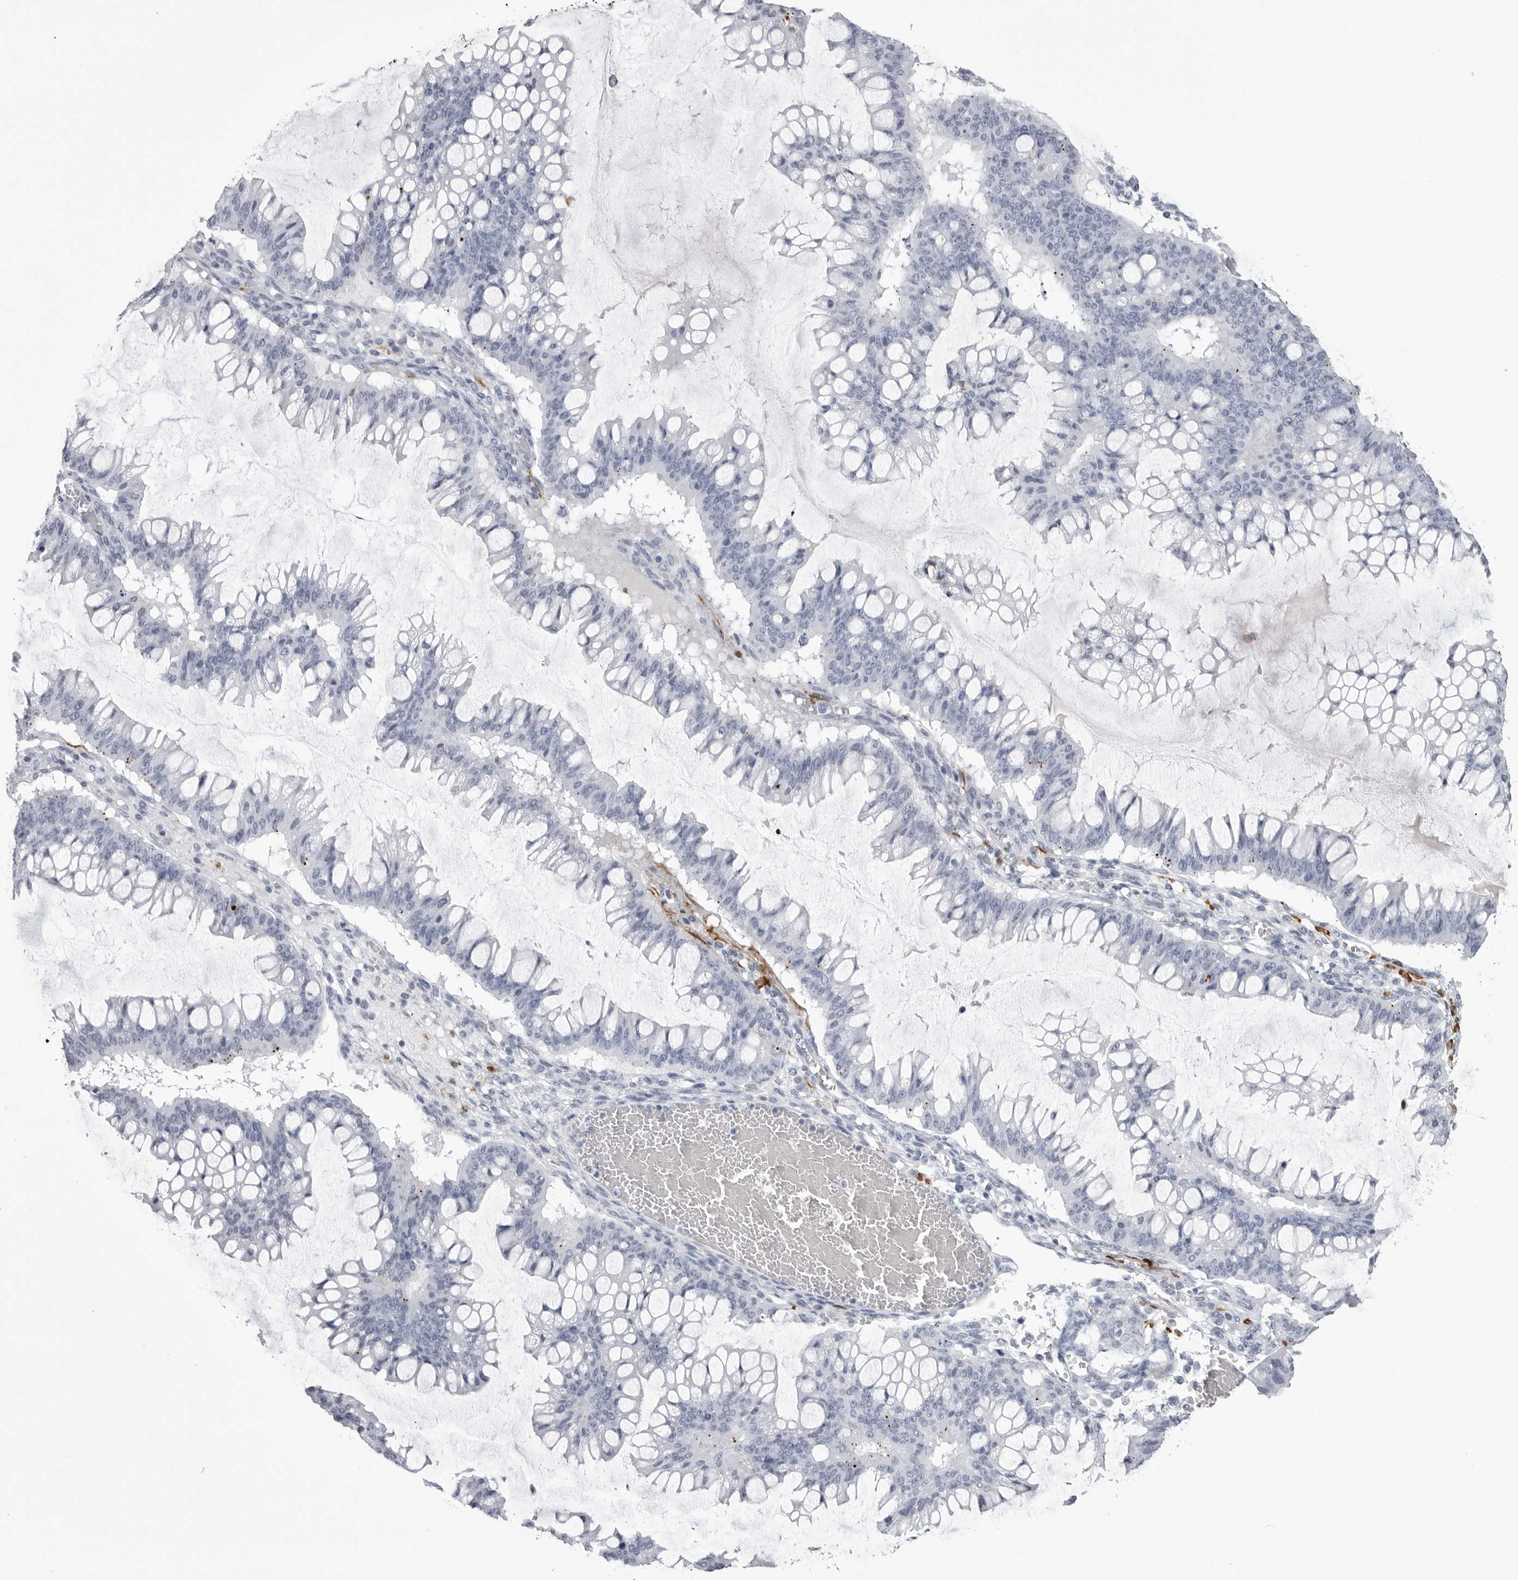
{"staining": {"intensity": "negative", "quantity": "none", "location": "none"}, "tissue": "ovarian cancer", "cell_type": "Tumor cells", "image_type": "cancer", "snomed": [{"axis": "morphology", "description": "Cystadenocarcinoma, mucinous, NOS"}, {"axis": "topography", "description": "Ovary"}], "caption": "High power microscopy micrograph of an immunohistochemistry (IHC) histopathology image of ovarian mucinous cystadenocarcinoma, revealing no significant expression in tumor cells.", "gene": "COL26A1", "patient": {"sex": "female", "age": 73}}